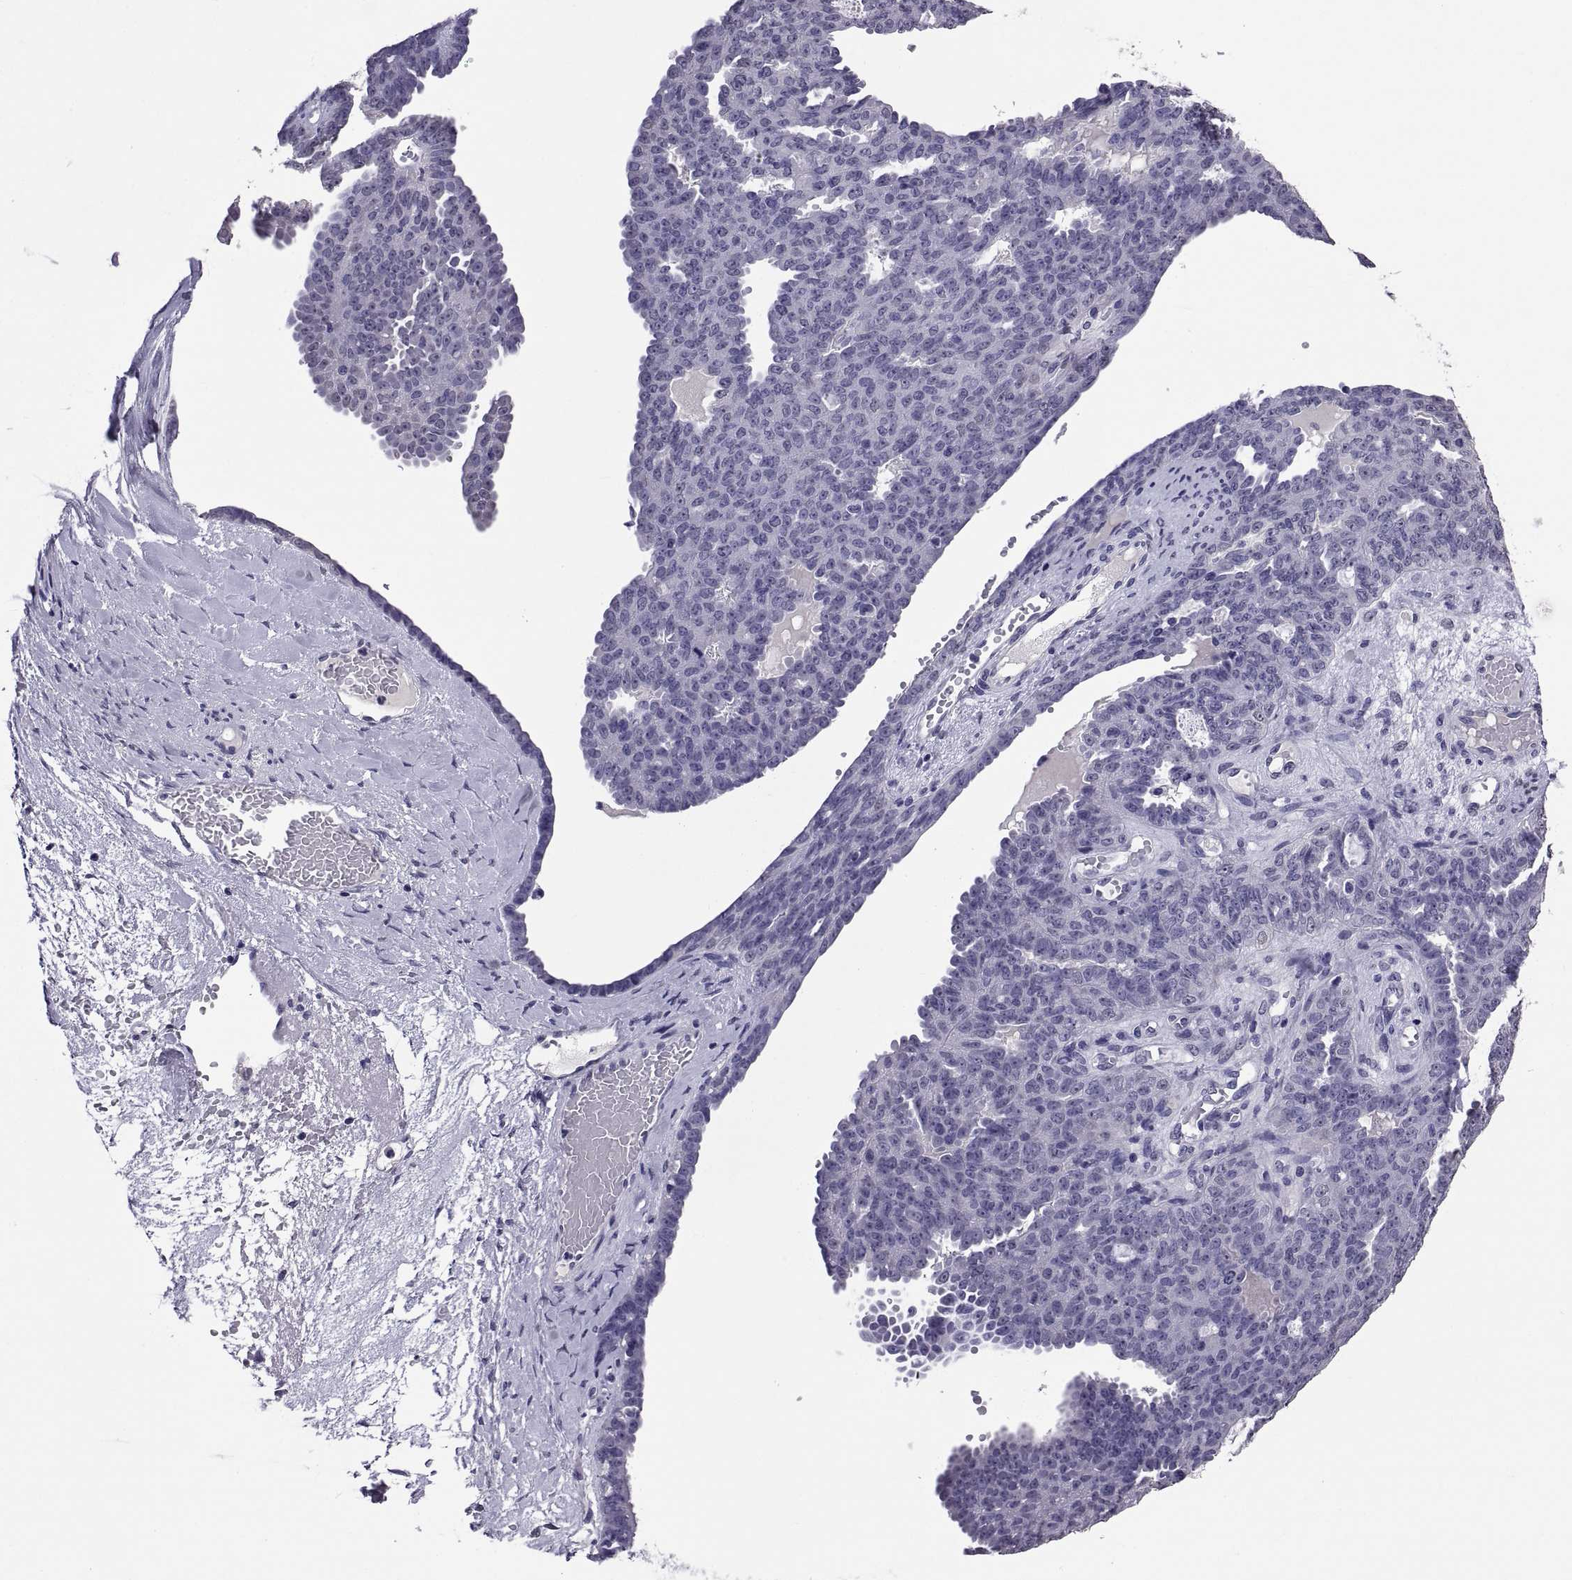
{"staining": {"intensity": "negative", "quantity": "none", "location": "none"}, "tissue": "ovarian cancer", "cell_type": "Tumor cells", "image_type": "cancer", "snomed": [{"axis": "morphology", "description": "Cystadenocarcinoma, serous, NOS"}, {"axis": "topography", "description": "Ovary"}], "caption": "Immunohistochemical staining of ovarian serous cystadenocarcinoma displays no significant staining in tumor cells.", "gene": "TGFBR3L", "patient": {"sex": "female", "age": 71}}